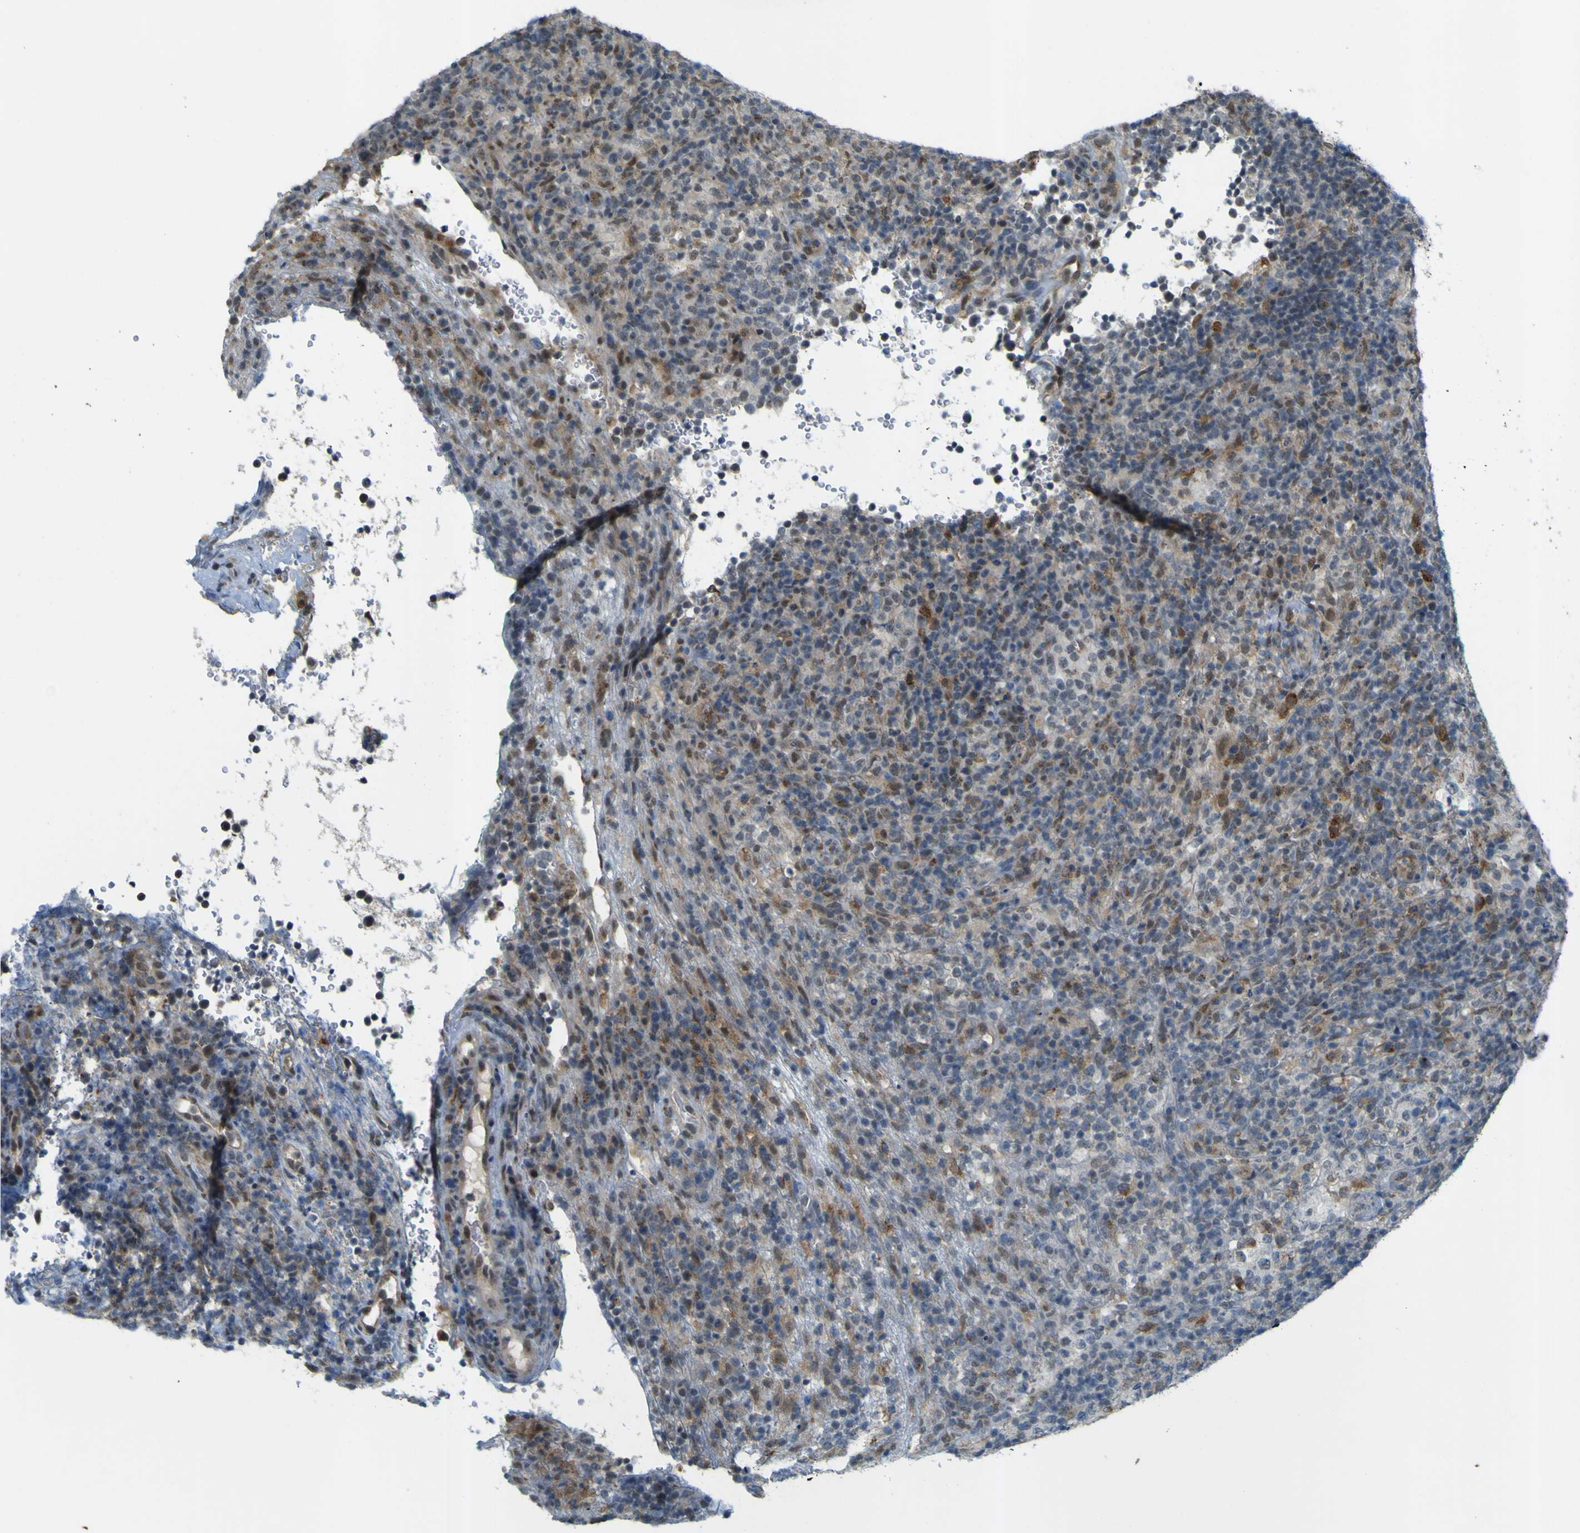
{"staining": {"intensity": "negative", "quantity": "none", "location": "none"}, "tissue": "lymphoma", "cell_type": "Tumor cells", "image_type": "cancer", "snomed": [{"axis": "morphology", "description": "Malignant lymphoma, non-Hodgkin's type, High grade"}, {"axis": "topography", "description": "Lymph node"}], "caption": "A high-resolution photomicrograph shows IHC staining of malignant lymphoma, non-Hodgkin's type (high-grade), which reveals no significant expression in tumor cells.", "gene": "IGF2R", "patient": {"sex": "female", "age": 76}}